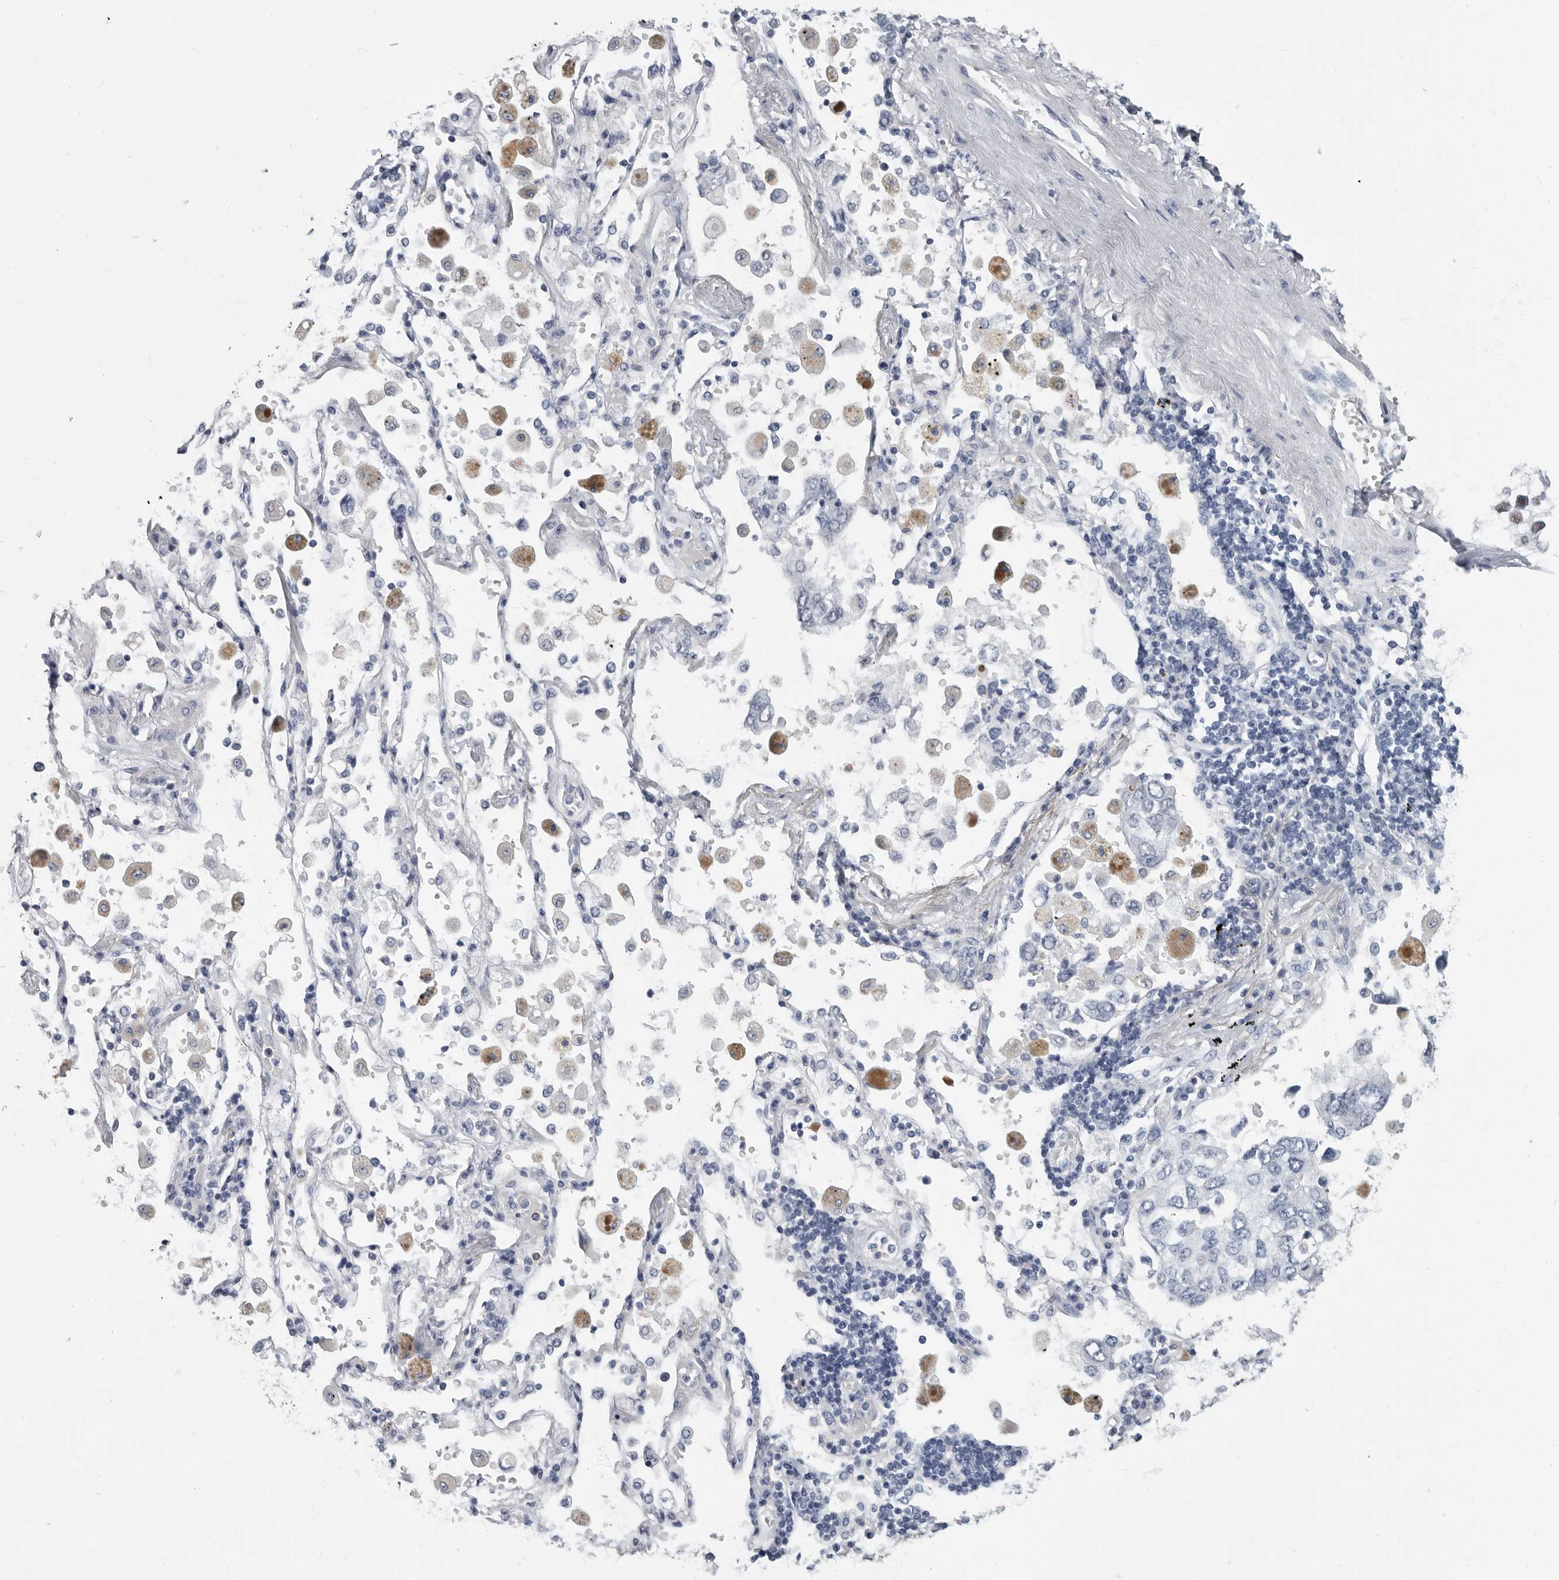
{"staining": {"intensity": "moderate", "quantity": "<25%", "location": "nuclear"}, "tissue": "lung cancer", "cell_type": "Tumor cells", "image_type": "cancer", "snomed": [{"axis": "morphology", "description": "Adenocarcinoma, NOS"}, {"axis": "topography", "description": "Lung"}], "caption": "Immunohistochemical staining of lung adenocarcinoma reveals low levels of moderate nuclear protein positivity in approximately <25% of tumor cells. The staining was performed using DAB (3,3'-diaminobenzidine) to visualize the protein expression in brown, while the nuclei were stained in blue with hematoxylin (Magnification: 20x).", "gene": "WRAP73", "patient": {"sex": "male", "age": 63}}